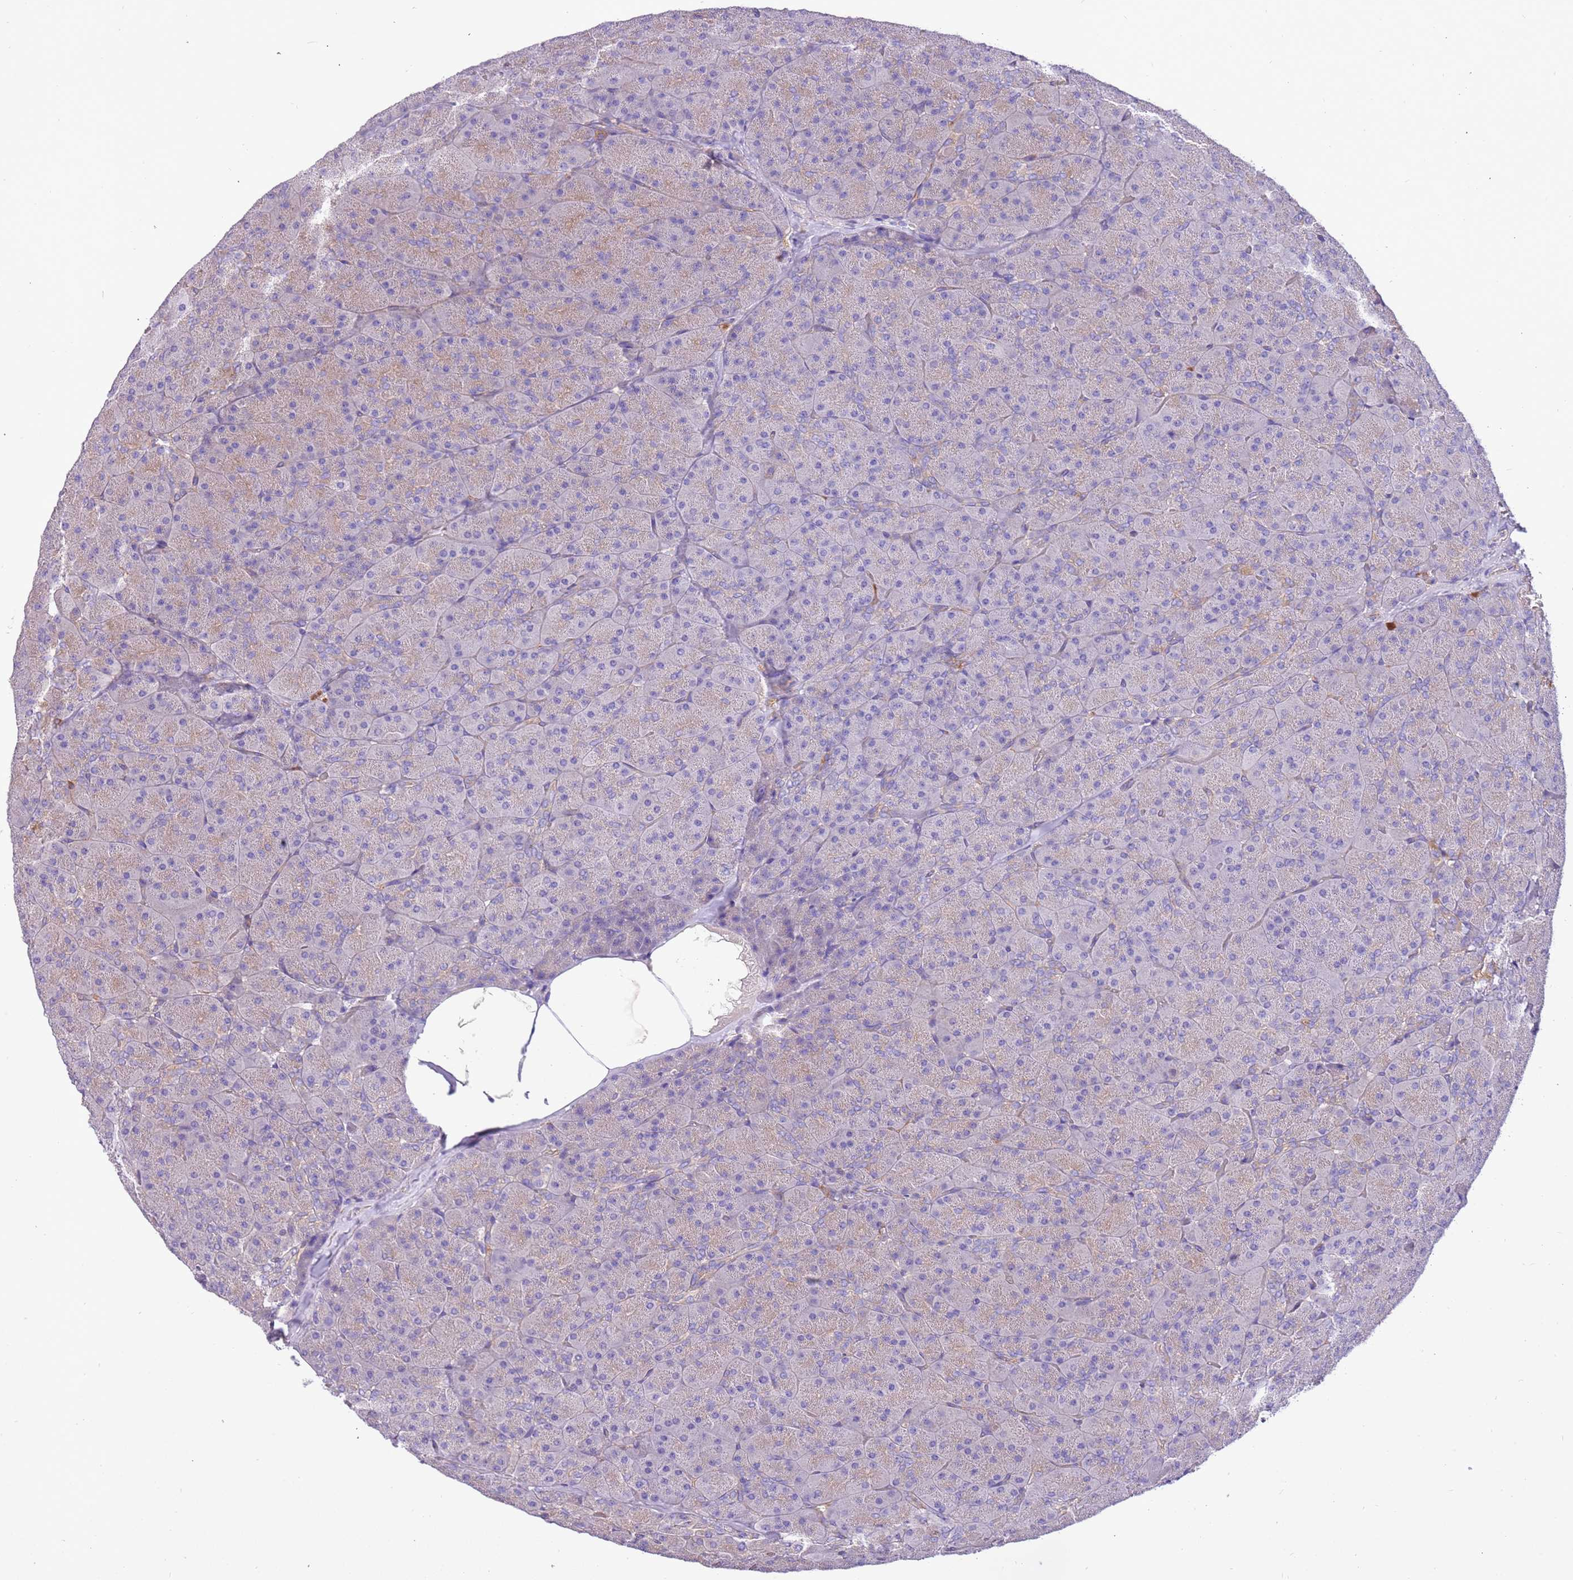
{"staining": {"intensity": "moderate", "quantity": "<25%", "location": "cytoplasmic/membranous"}, "tissue": "pancreas", "cell_type": "Exocrine glandular cells", "image_type": "normal", "snomed": [{"axis": "morphology", "description": "Normal tissue, NOS"}, {"axis": "topography", "description": "Pancreas"}], "caption": "Protein staining of unremarkable pancreas shows moderate cytoplasmic/membranous staining in about <25% of exocrine glandular cells. (Brightfield microscopy of DAB IHC at high magnification).", "gene": "NAALADL1", "patient": {"sex": "male", "age": 36}}